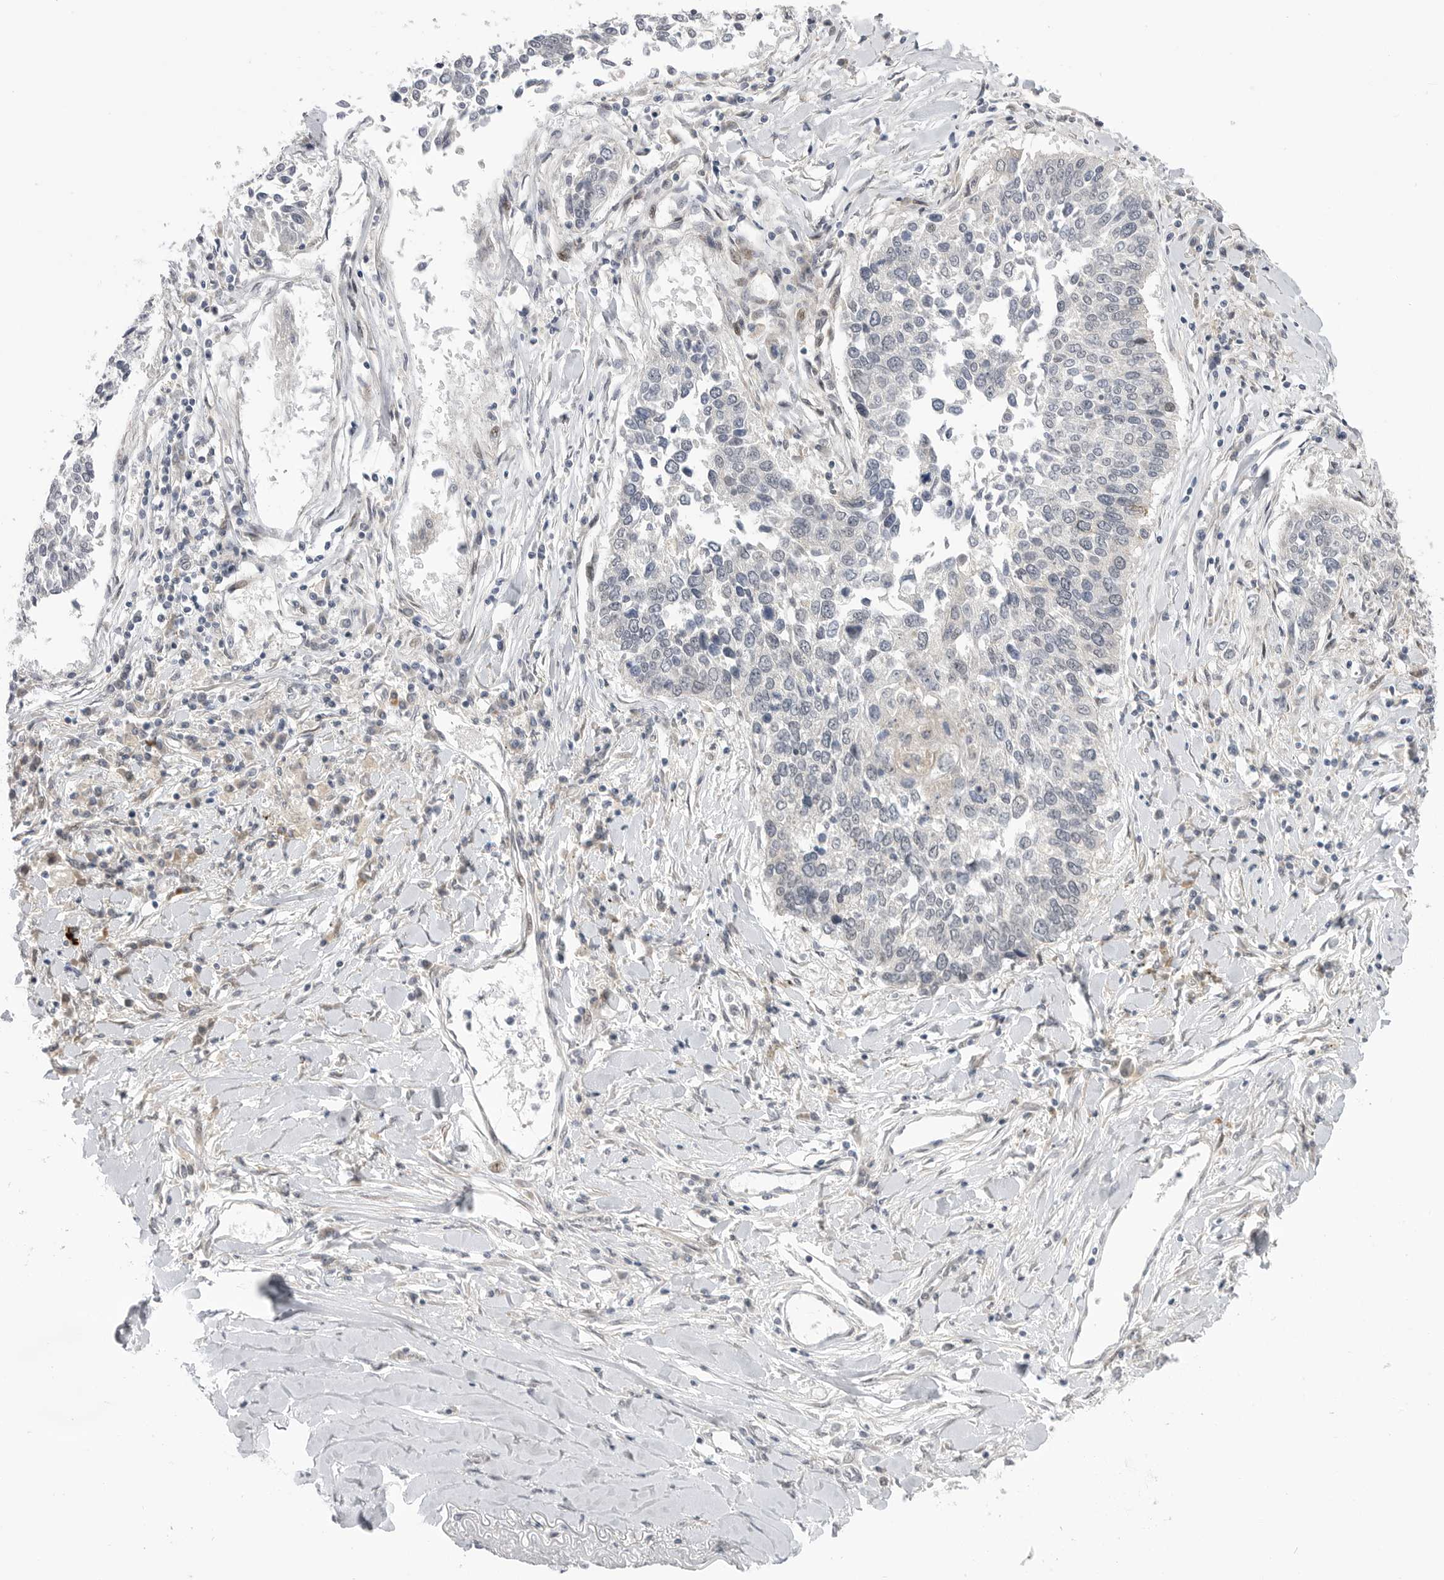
{"staining": {"intensity": "negative", "quantity": "none", "location": "none"}, "tissue": "lung cancer", "cell_type": "Tumor cells", "image_type": "cancer", "snomed": [{"axis": "morphology", "description": "Normal tissue, NOS"}, {"axis": "morphology", "description": "Squamous cell carcinoma, NOS"}, {"axis": "topography", "description": "Cartilage tissue"}, {"axis": "topography", "description": "Bronchus"}, {"axis": "topography", "description": "Lung"}, {"axis": "topography", "description": "Peripheral nerve tissue"}], "caption": "Immunohistochemical staining of lung squamous cell carcinoma displays no significant positivity in tumor cells.", "gene": "GGT6", "patient": {"sex": "female", "age": 49}}